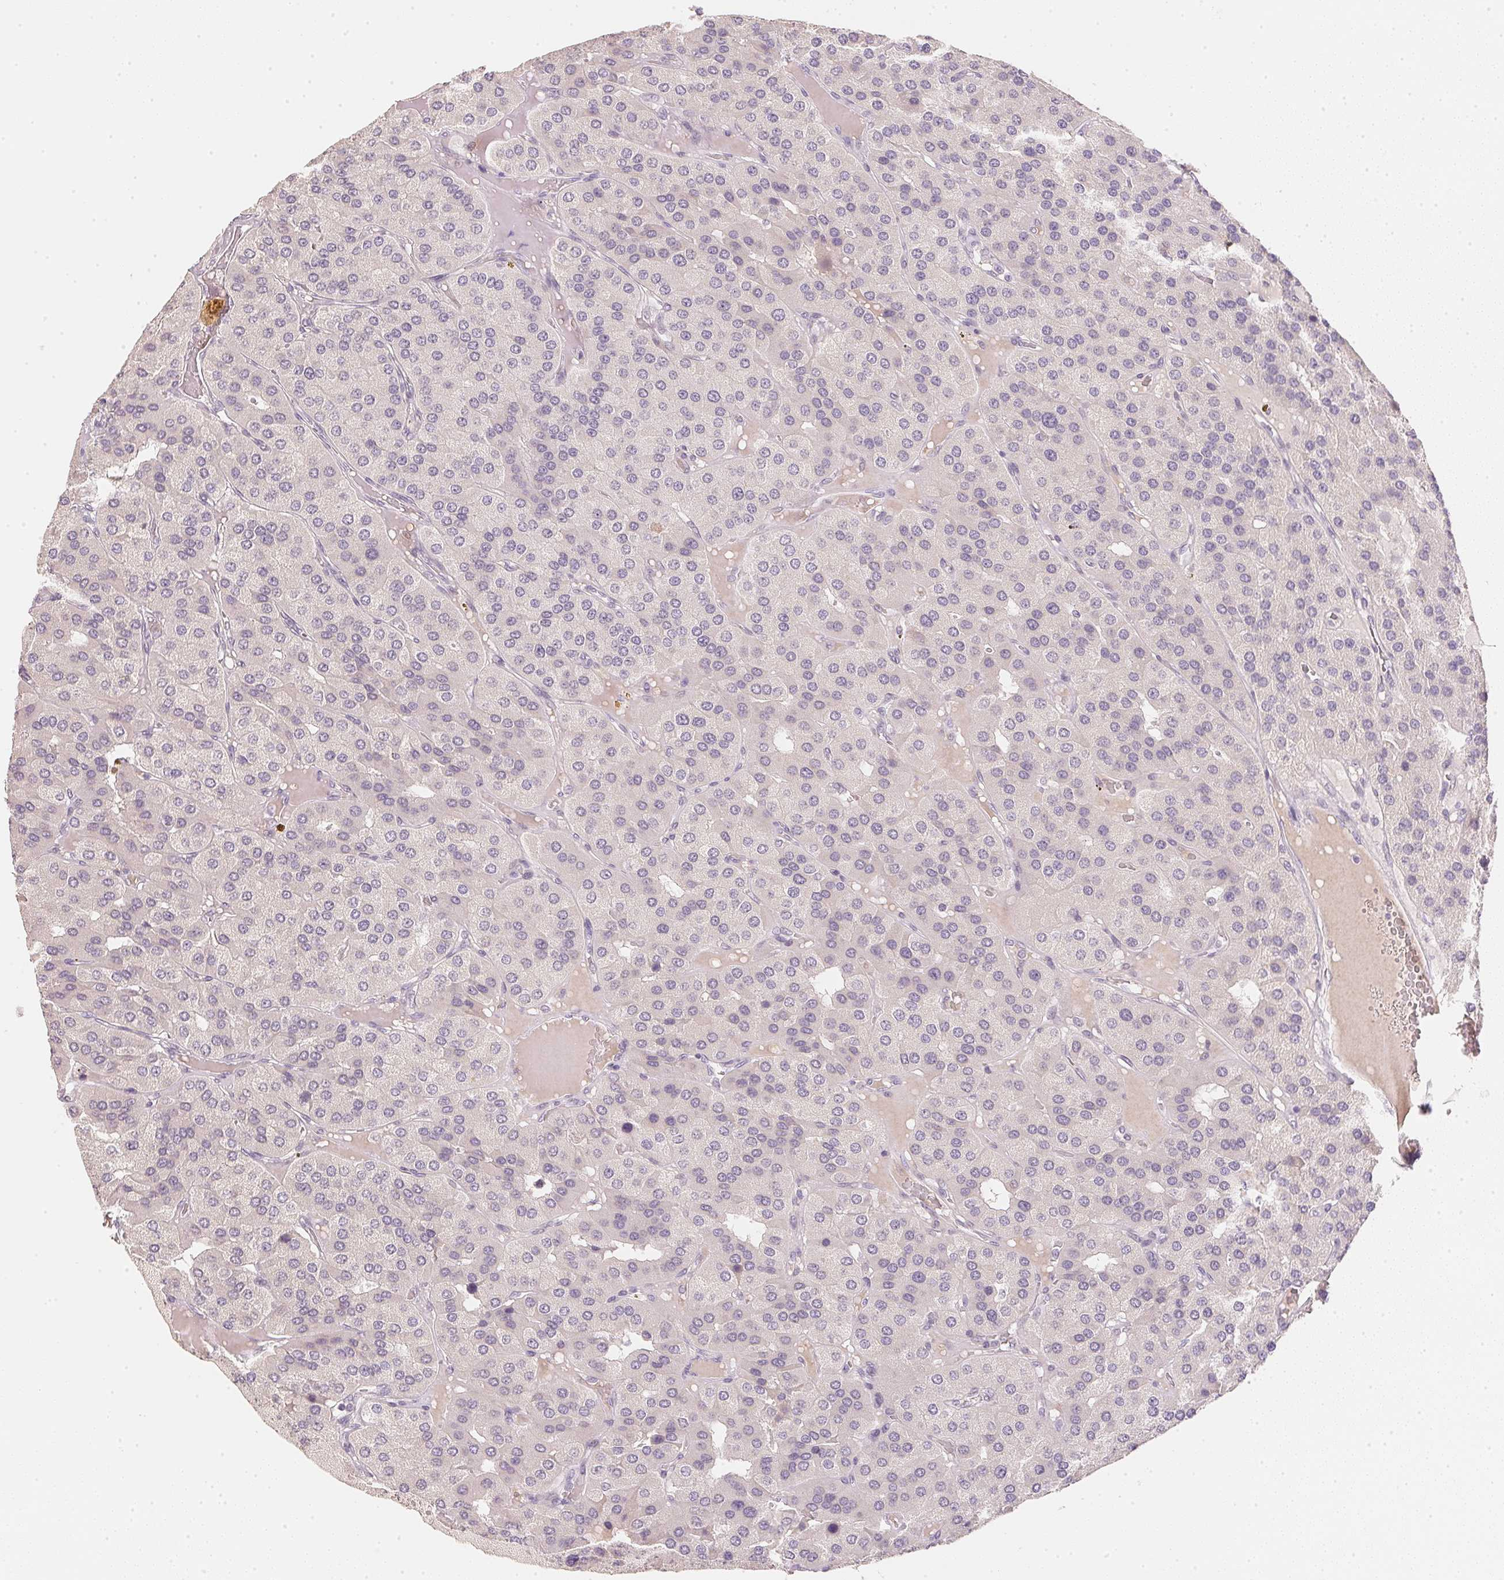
{"staining": {"intensity": "negative", "quantity": "none", "location": "none"}, "tissue": "parathyroid gland", "cell_type": "Glandular cells", "image_type": "normal", "snomed": [{"axis": "morphology", "description": "Normal tissue, NOS"}, {"axis": "morphology", "description": "Adenoma, NOS"}, {"axis": "topography", "description": "Parathyroid gland"}], "caption": "This is an IHC micrograph of unremarkable parathyroid gland. There is no staining in glandular cells.", "gene": "DHCR24", "patient": {"sex": "female", "age": 86}}